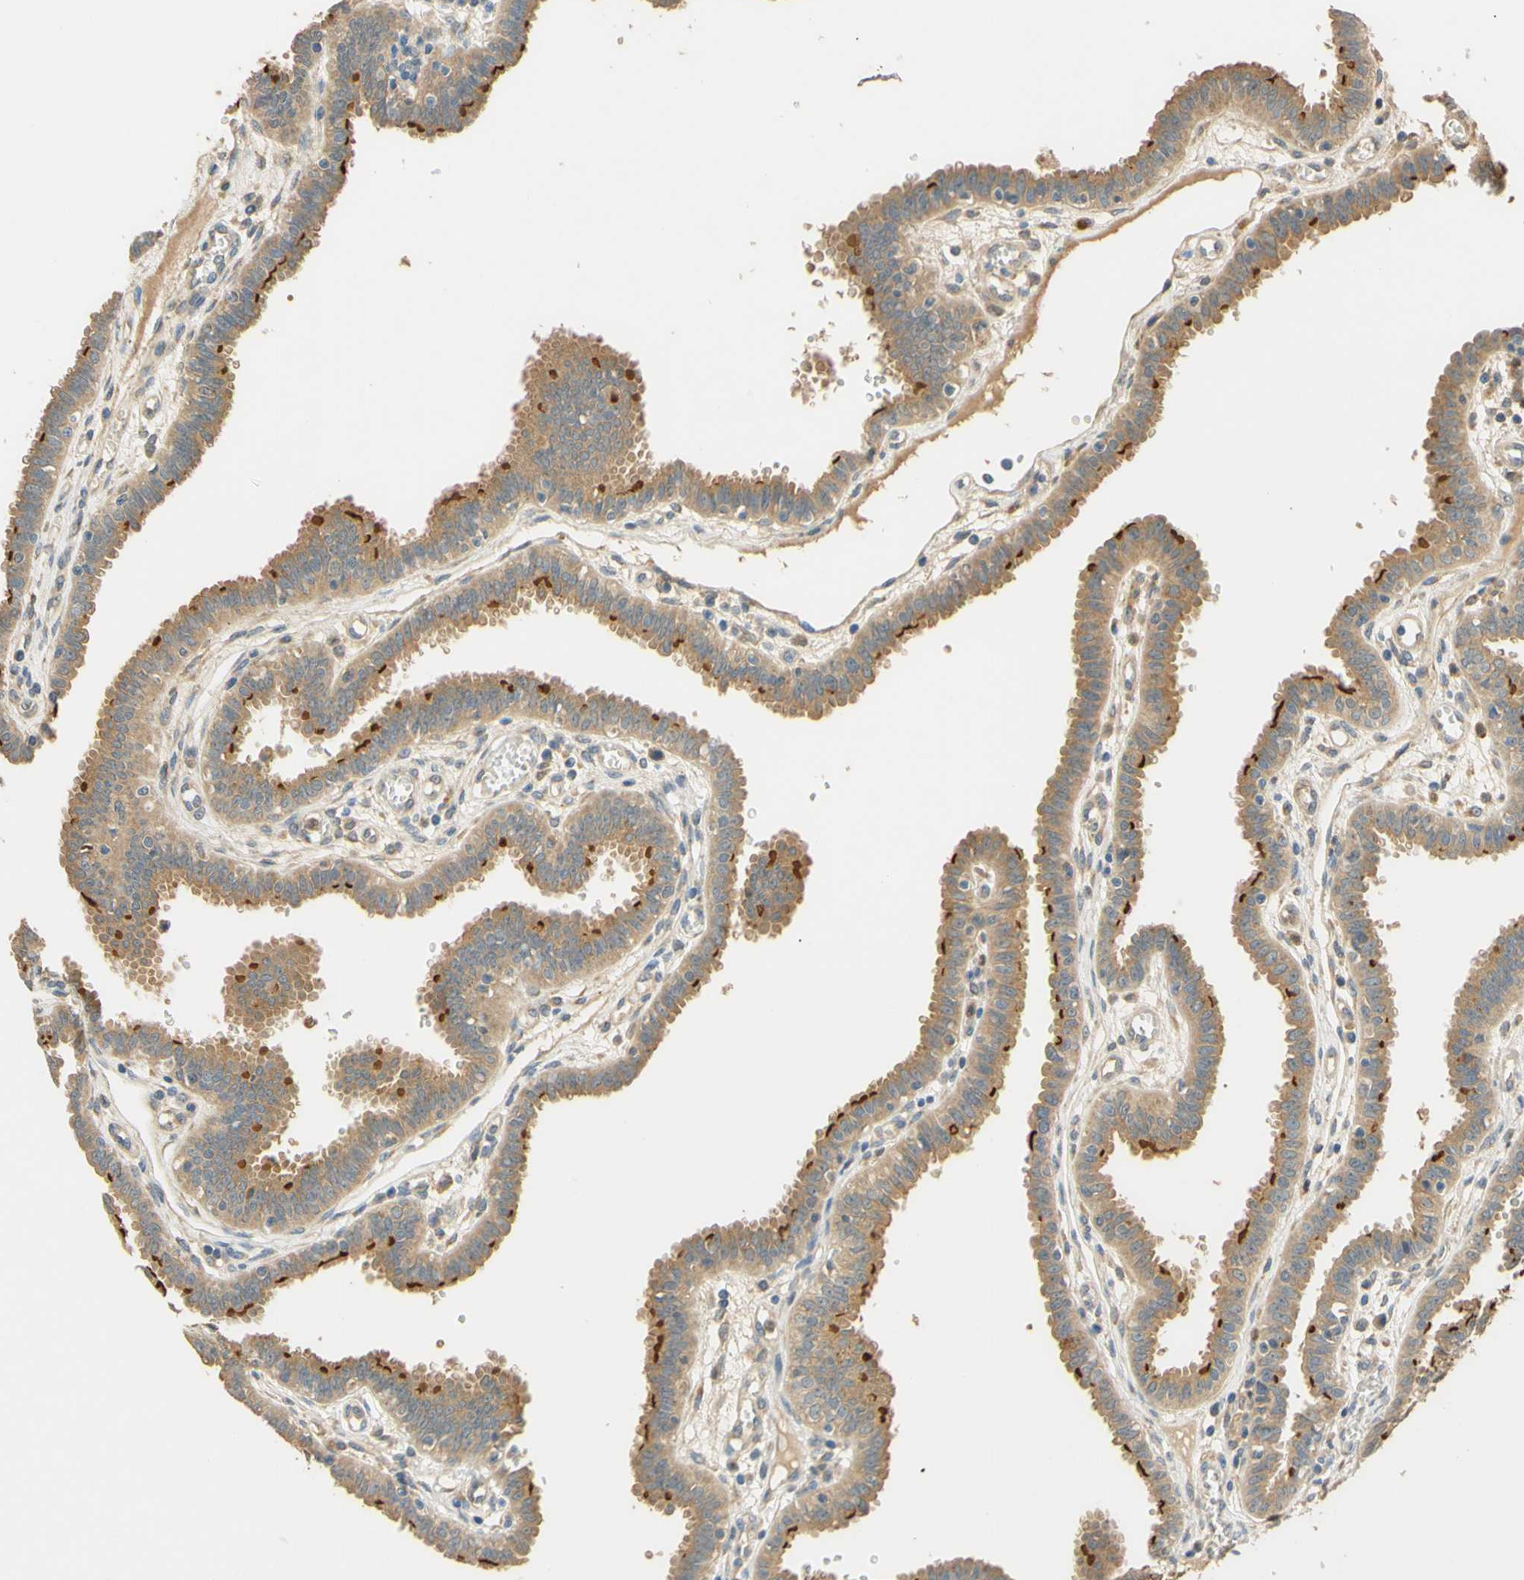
{"staining": {"intensity": "strong", "quantity": "25%-75%", "location": "cytoplasmic/membranous"}, "tissue": "fallopian tube", "cell_type": "Glandular cells", "image_type": "normal", "snomed": [{"axis": "morphology", "description": "Normal tissue, NOS"}, {"axis": "topography", "description": "Fallopian tube"}], "caption": "A high amount of strong cytoplasmic/membranous positivity is present in approximately 25%-75% of glandular cells in unremarkable fallopian tube. Ihc stains the protein of interest in brown and the nuclei are stained blue.", "gene": "ENTREP2", "patient": {"sex": "female", "age": 32}}